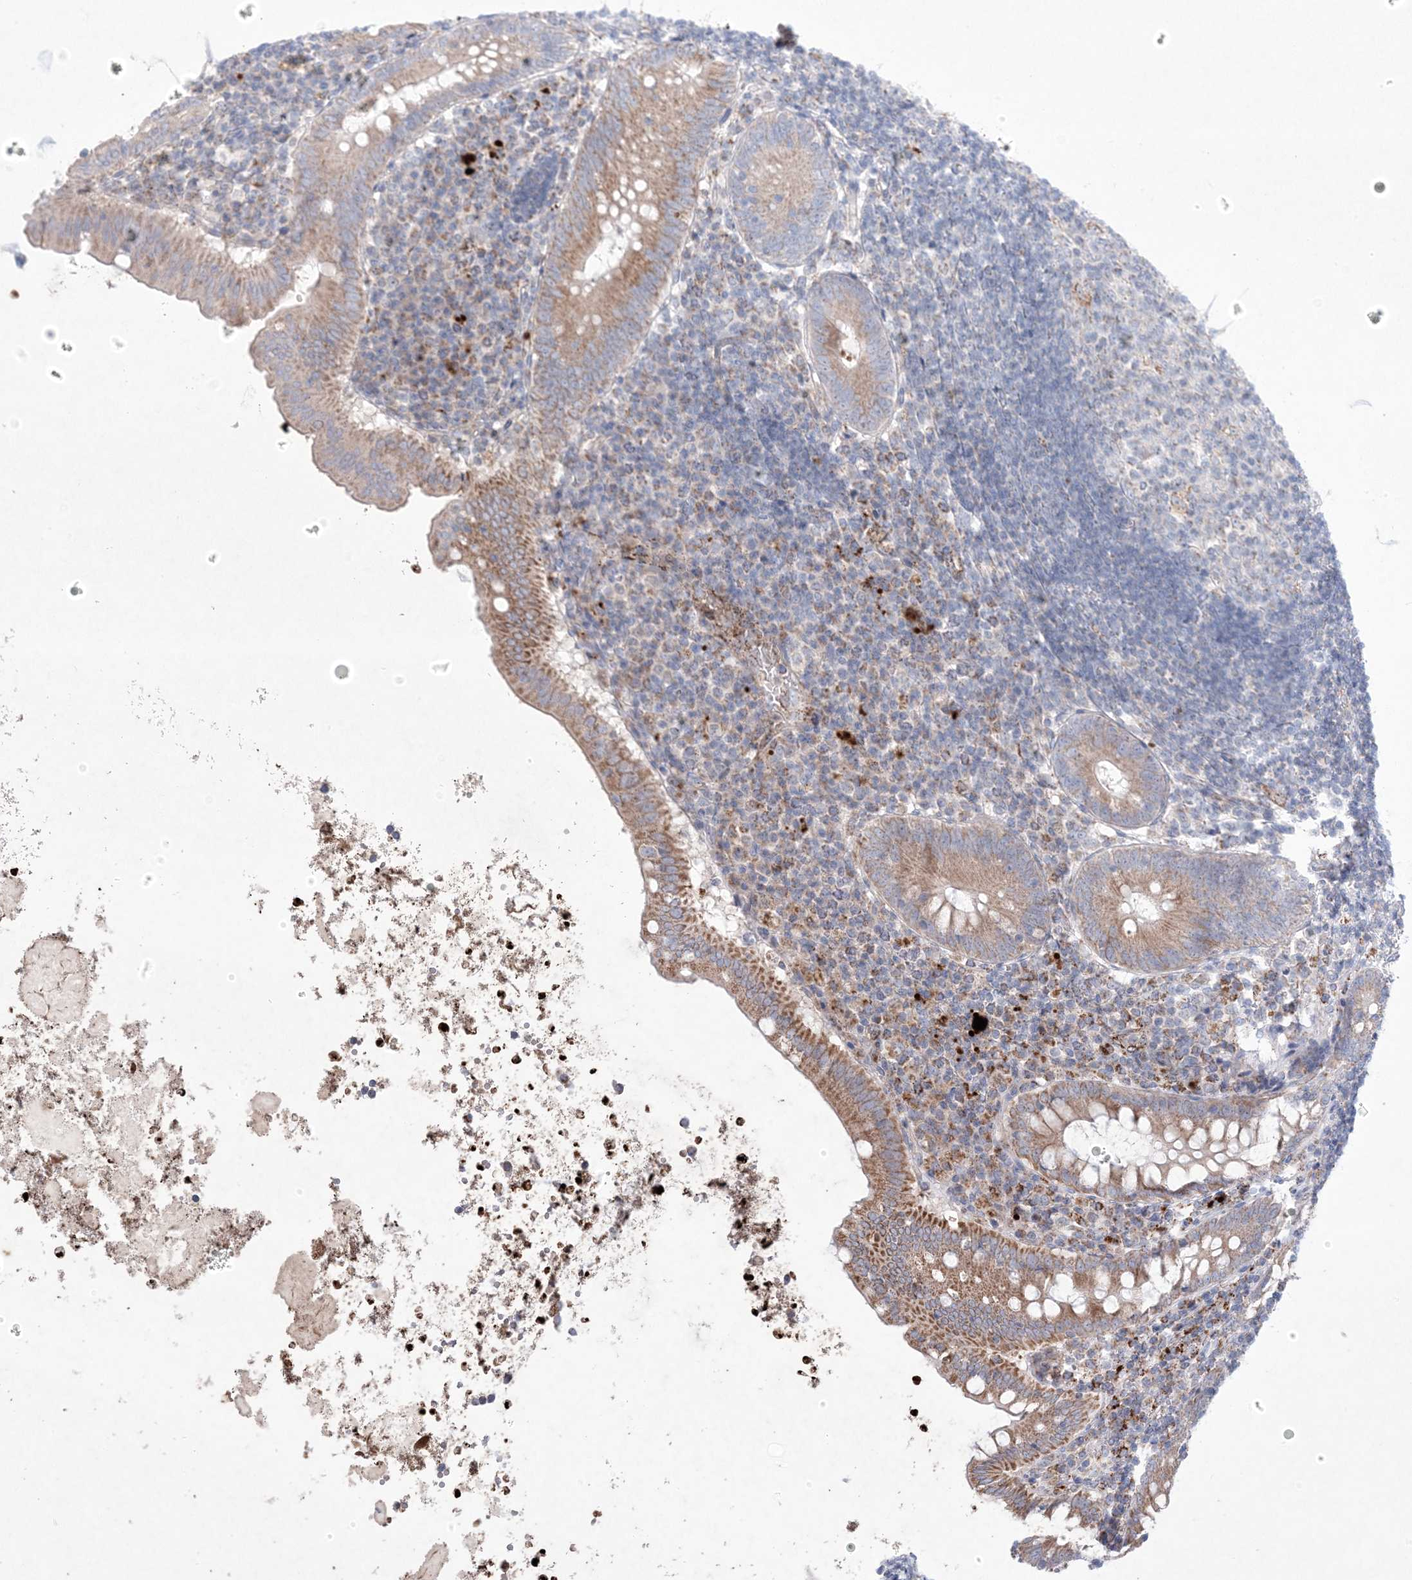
{"staining": {"intensity": "moderate", "quantity": ">75%", "location": "cytoplasmic/membranous"}, "tissue": "appendix", "cell_type": "Glandular cells", "image_type": "normal", "snomed": [{"axis": "morphology", "description": "Normal tissue, NOS"}, {"axis": "topography", "description": "Appendix"}], "caption": "Protein staining of unremarkable appendix shows moderate cytoplasmic/membranous positivity in approximately >75% of glandular cells. The staining was performed using DAB (3,3'-diaminobenzidine) to visualize the protein expression in brown, while the nuclei were stained in blue with hematoxylin (Magnification: 20x).", "gene": "KCTD6", "patient": {"sex": "female", "age": 54}}